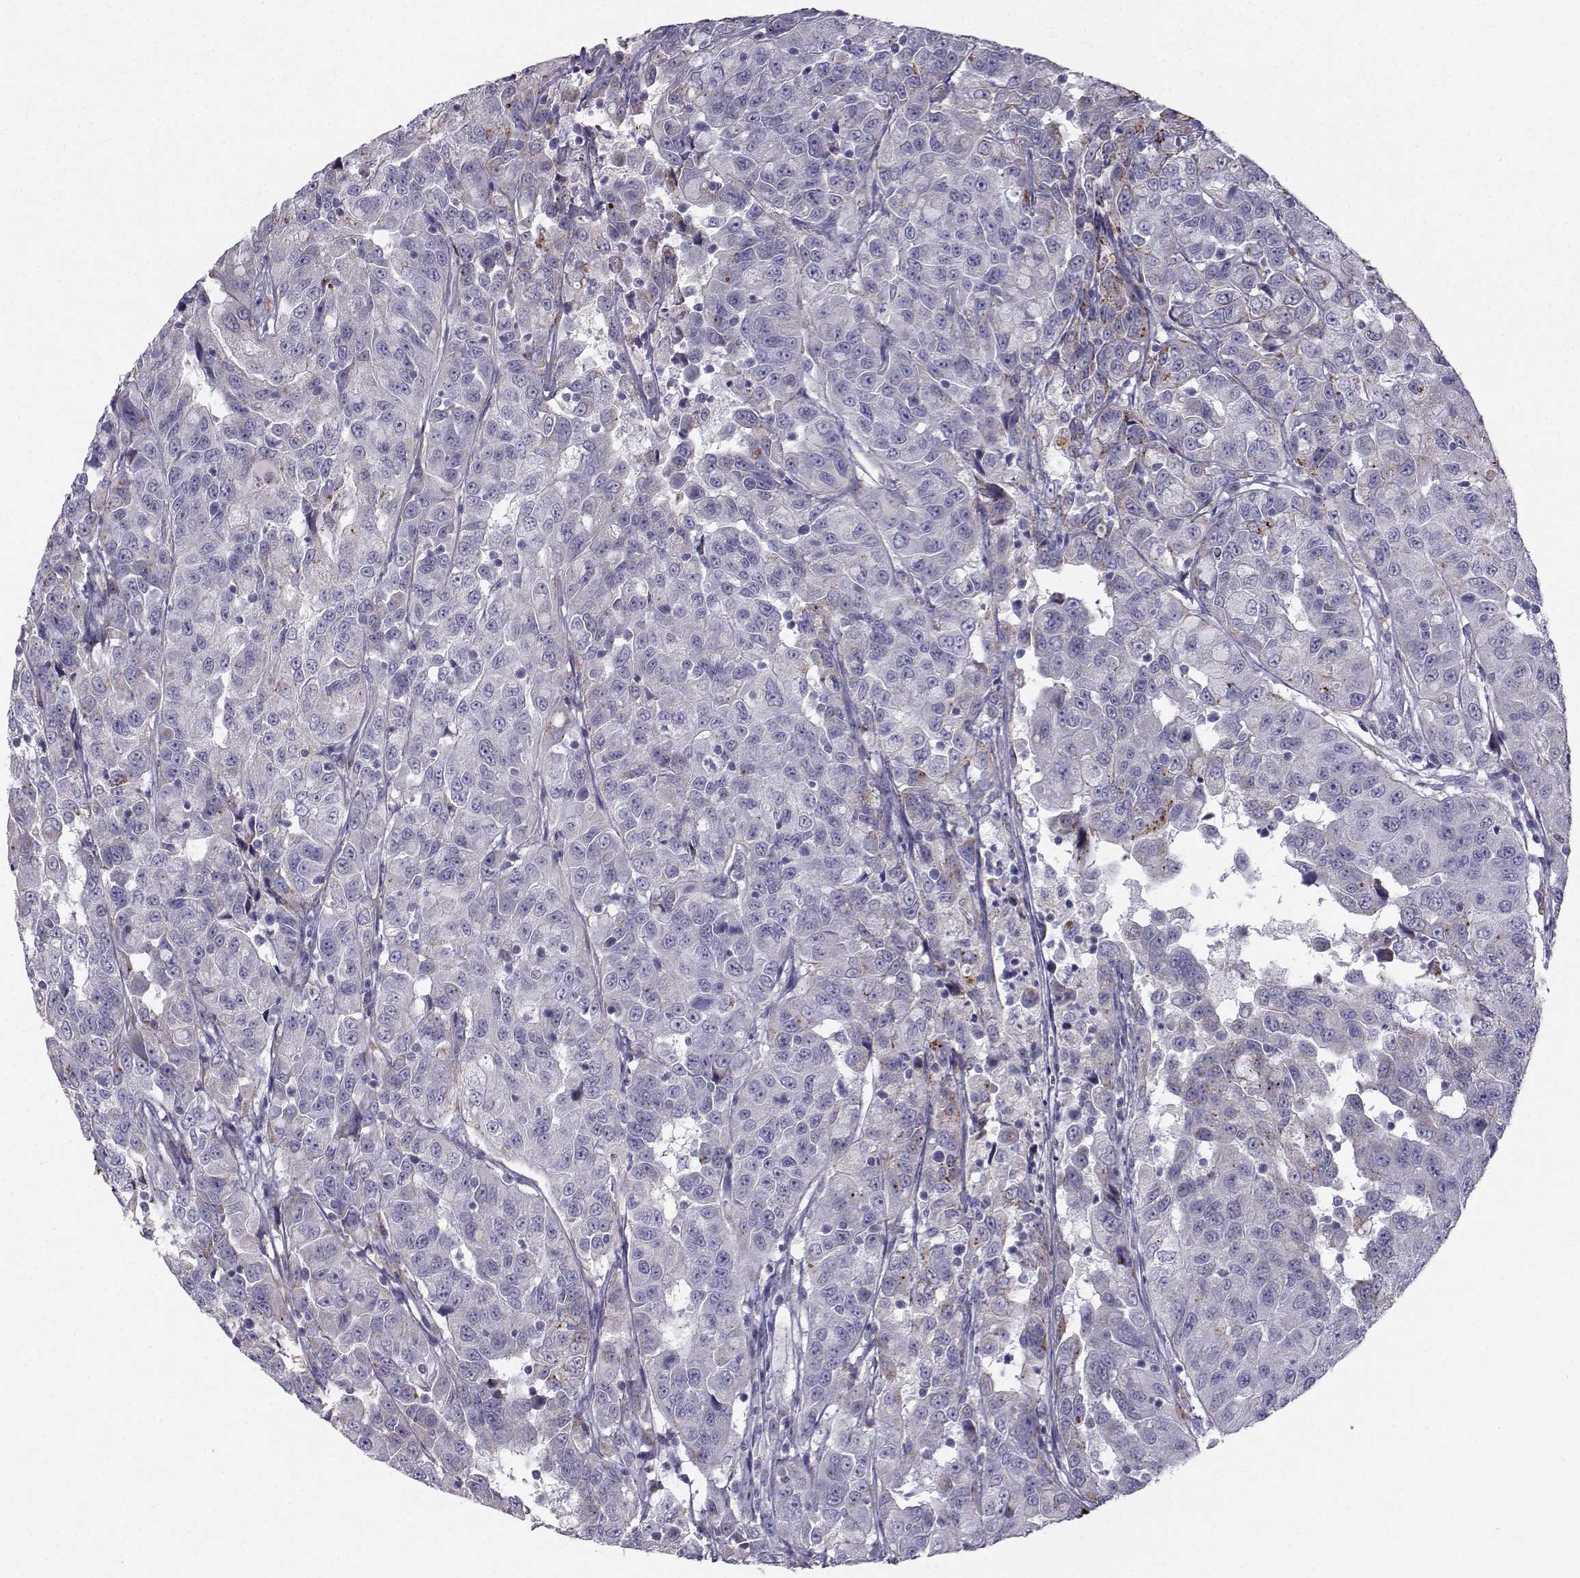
{"staining": {"intensity": "moderate", "quantity": "<25%", "location": "cytoplasmic/membranous"}, "tissue": "urothelial cancer", "cell_type": "Tumor cells", "image_type": "cancer", "snomed": [{"axis": "morphology", "description": "Urothelial carcinoma, NOS"}, {"axis": "morphology", "description": "Urothelial carcinoma, High grade"}, {"axis": "topography", "description": "Urinary bladder"}], "caption": "Tumor cells reveal low levels of moderate cytoplasmic/membranous expression in approximately <25% of cells in transitional cell carcinoma.", "gene": "CALCR", "patient": {"sex": "female", "age": 73}}